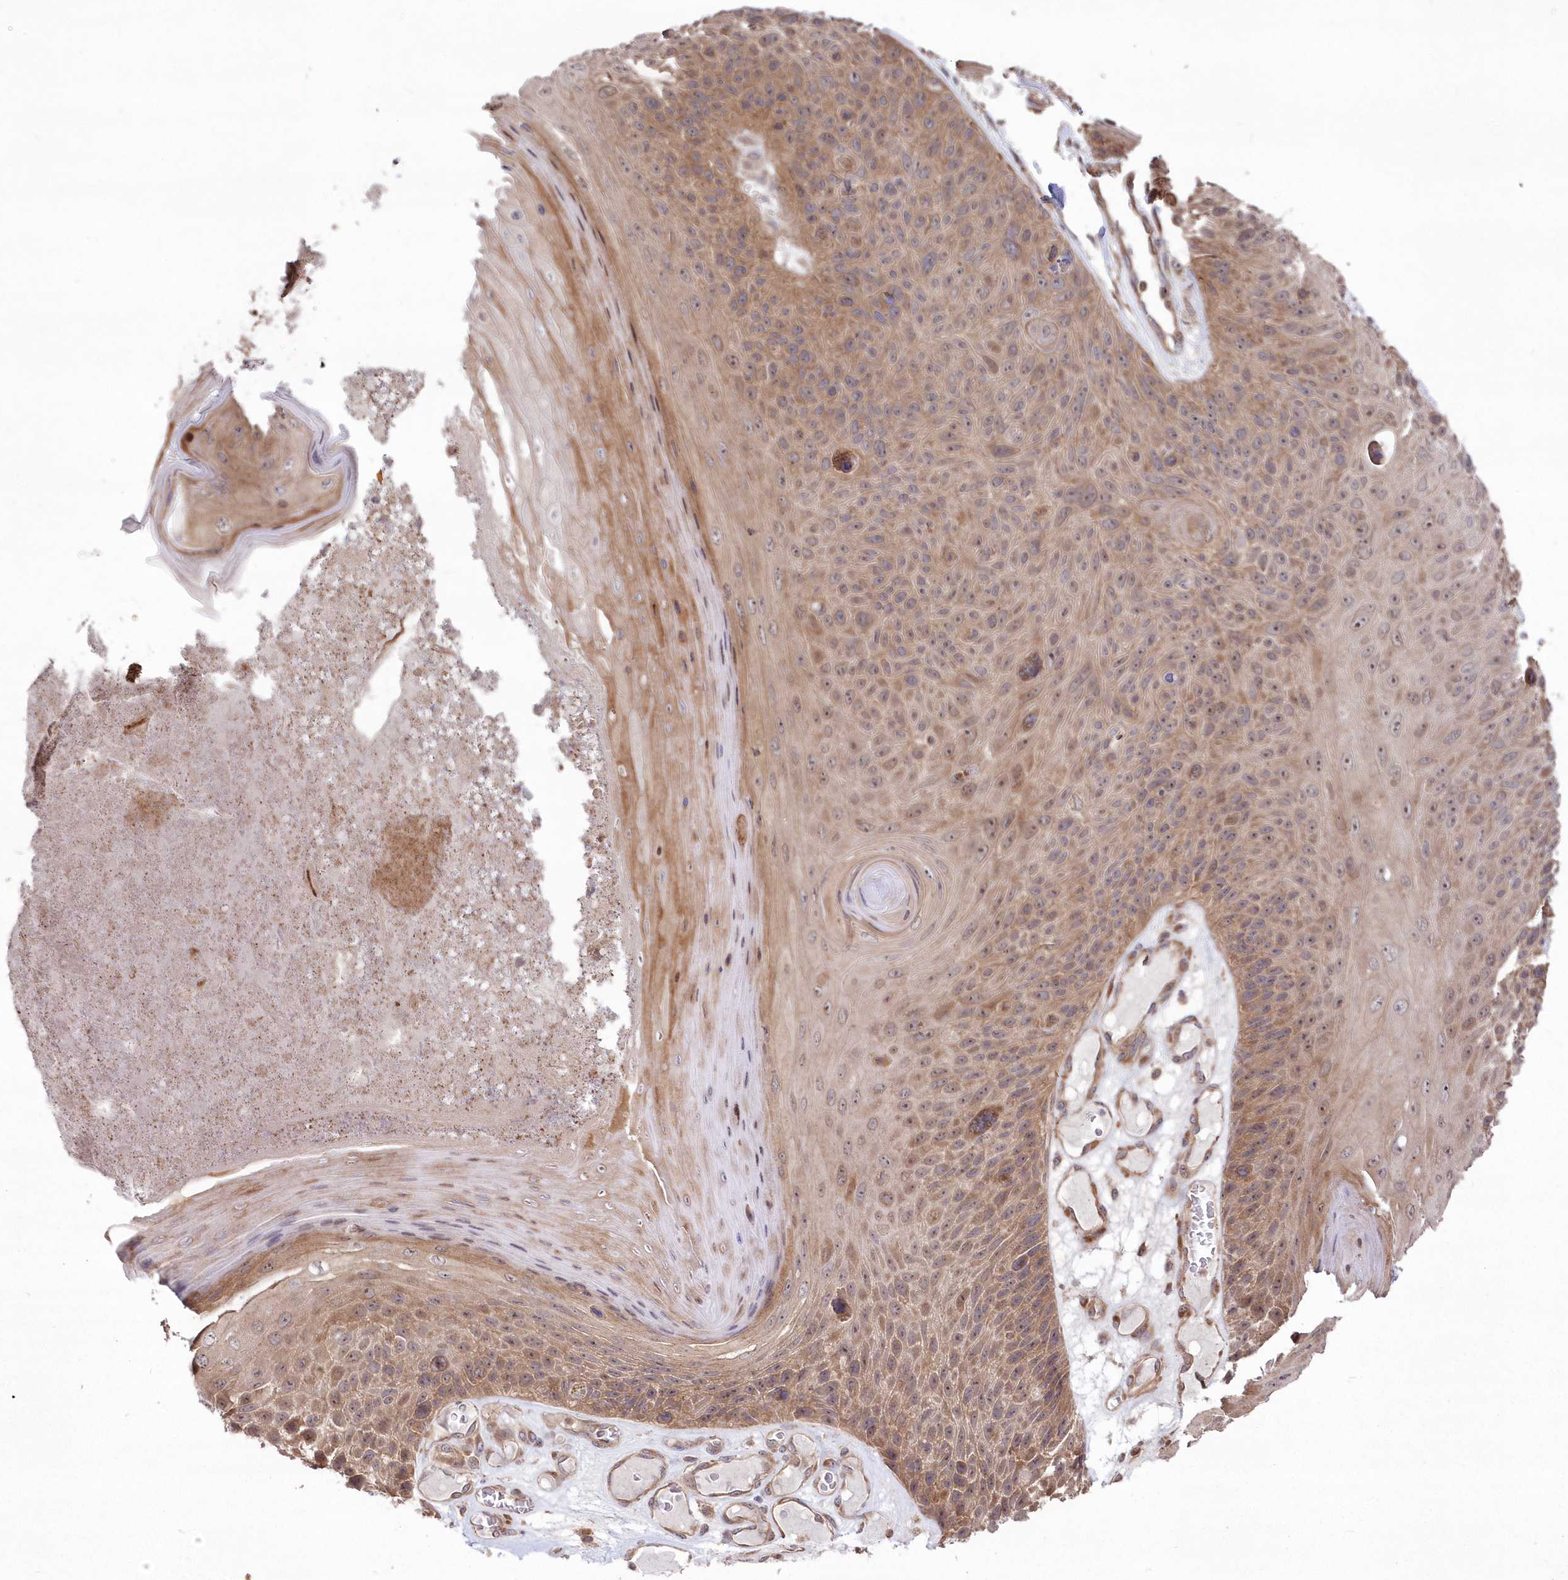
{"staining": {"intensity": "weak", "quantity": "<25%", "location": "cytoplasmic/membranous,nuclear"}, "tissue": "skin cancer", "cell_type": "Tumor cells", "image_type": "cancer", "snomed": [{"axis": "morphology", "description": "Squamous cell carcinoma, NOS"}, {"axis": "topography", "description": "Skin"}], "caption": "Immunohistochemical staining of human skin cancer demonstrates no significant expression in tumor cells.", "gene": "TBCA", "patient": {"sex": "female", "age": 88}}